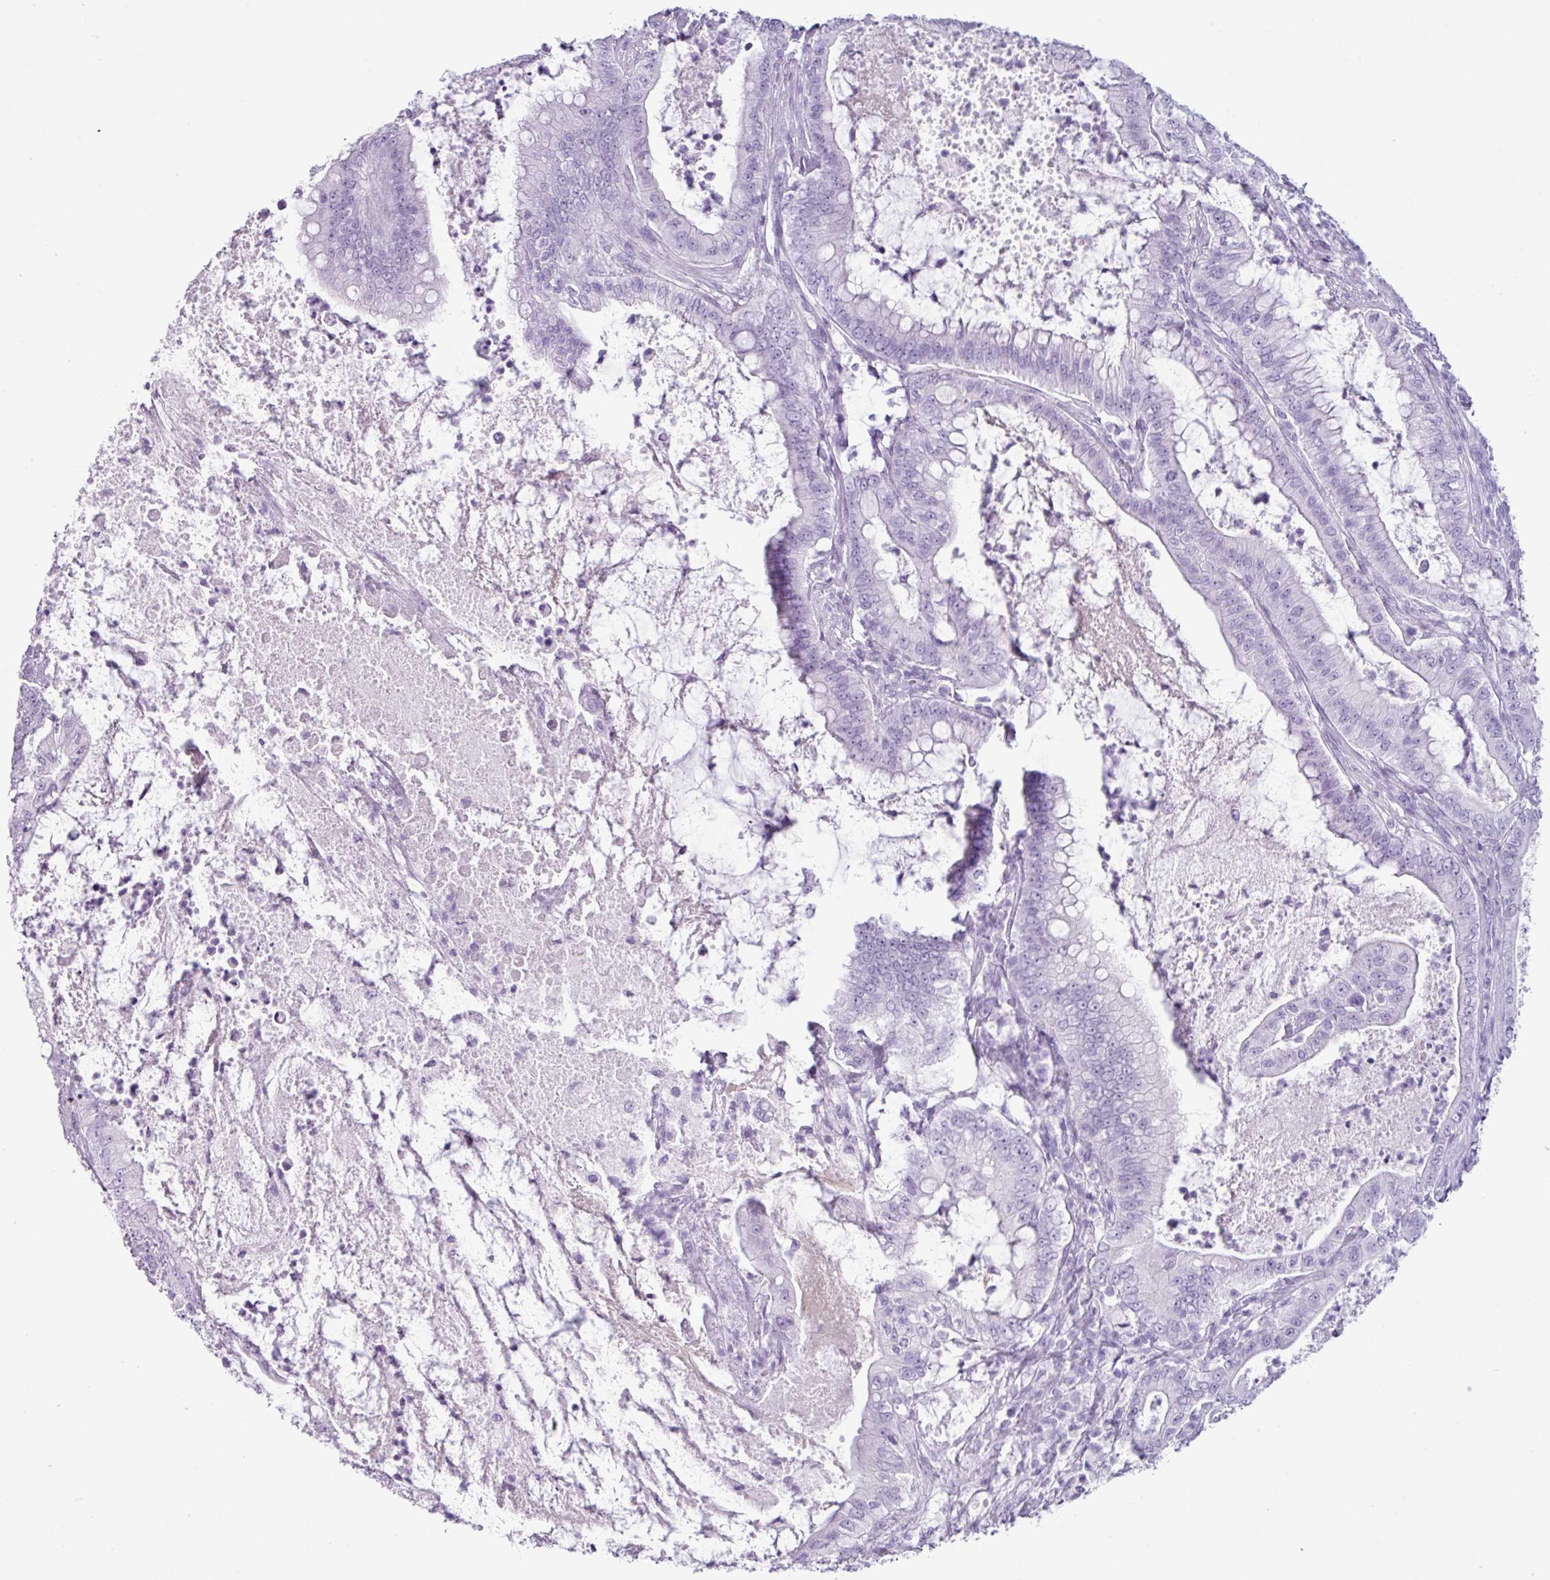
{"staining": {"intensity": "negative", "quantity": "none", "location": "none"}, "tissue": "pancreatic cancer", "cell_type": "Tumor cells", "image_type": "cancer", "snomed": [{"axis": "morphology", "description": "Adenocarcinoma, NOS"}, {"axis": "topography", "description": "Pancreas"}], "caption": "IHC of adenocarcinoma (pancreatic) reveals no staining in tumor cells.", "gene": "SCT", "patient": {"sex": "male", "age": 71}}